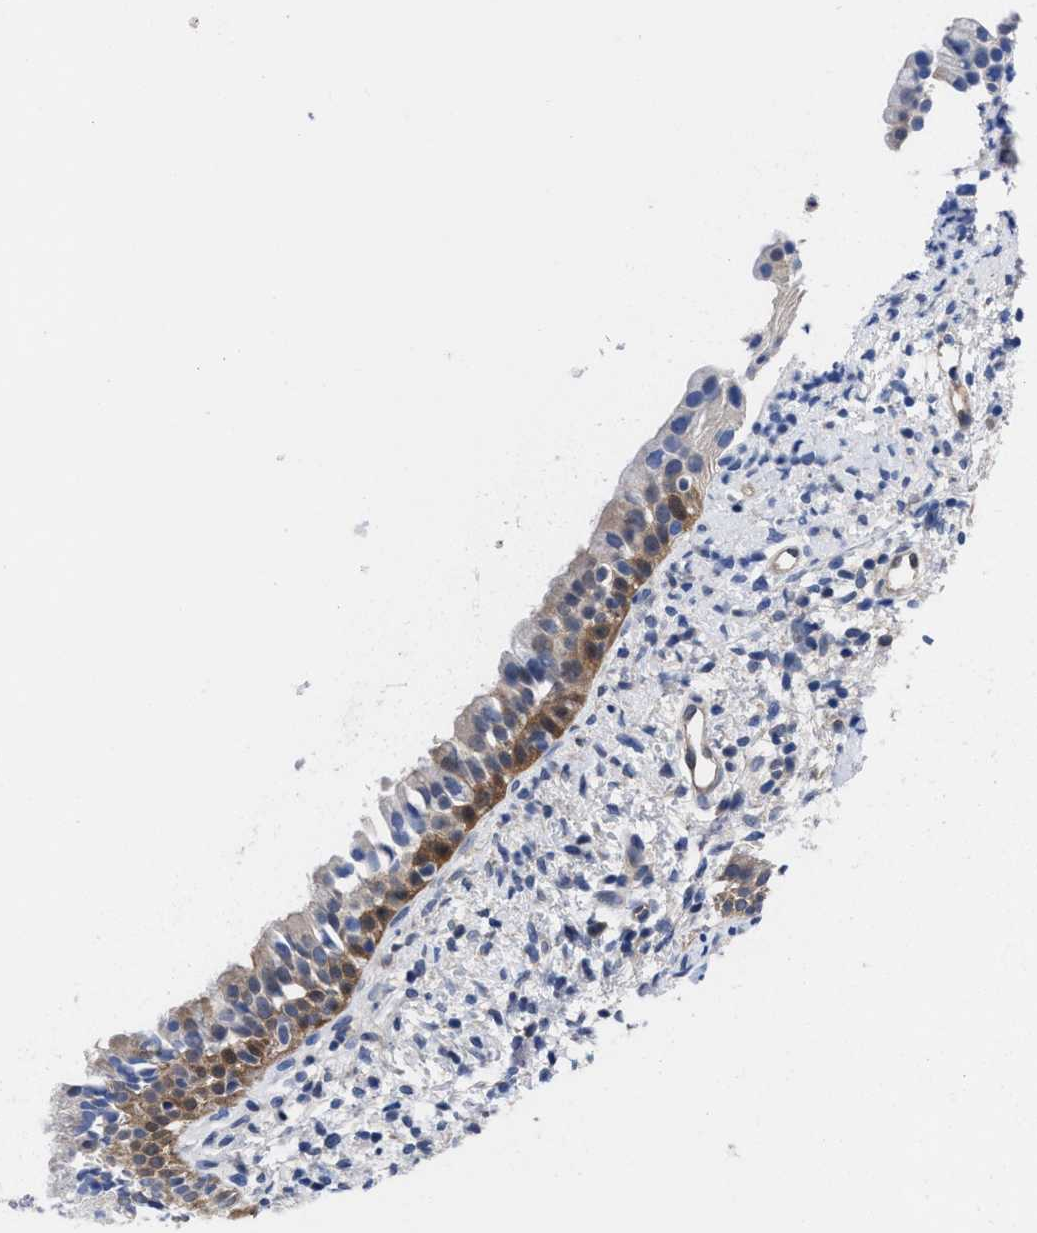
{"staining": {"intensity": "moderate", "quantity": ">75%", "location": "cytoplasmic/membranous"}, "tissue": "nasopharynx", "cell_type": "Respiratory epithelial cells", "image_type": "normal", "snomed": [{"axis": "morphology", "description": "Normal tissue, NOS"}, {"axis": "topography", "description": "Nasopharynx"}], "caption": "DAB immunohistochemical staining of unremarkable human nasopharynx shows moderate cytoplasmic/membranous protein expression in approximately >75% of respiratory epithelial cells.", "gene": "TXNDC17", "patient": {"sex": "male", "age": 22}}